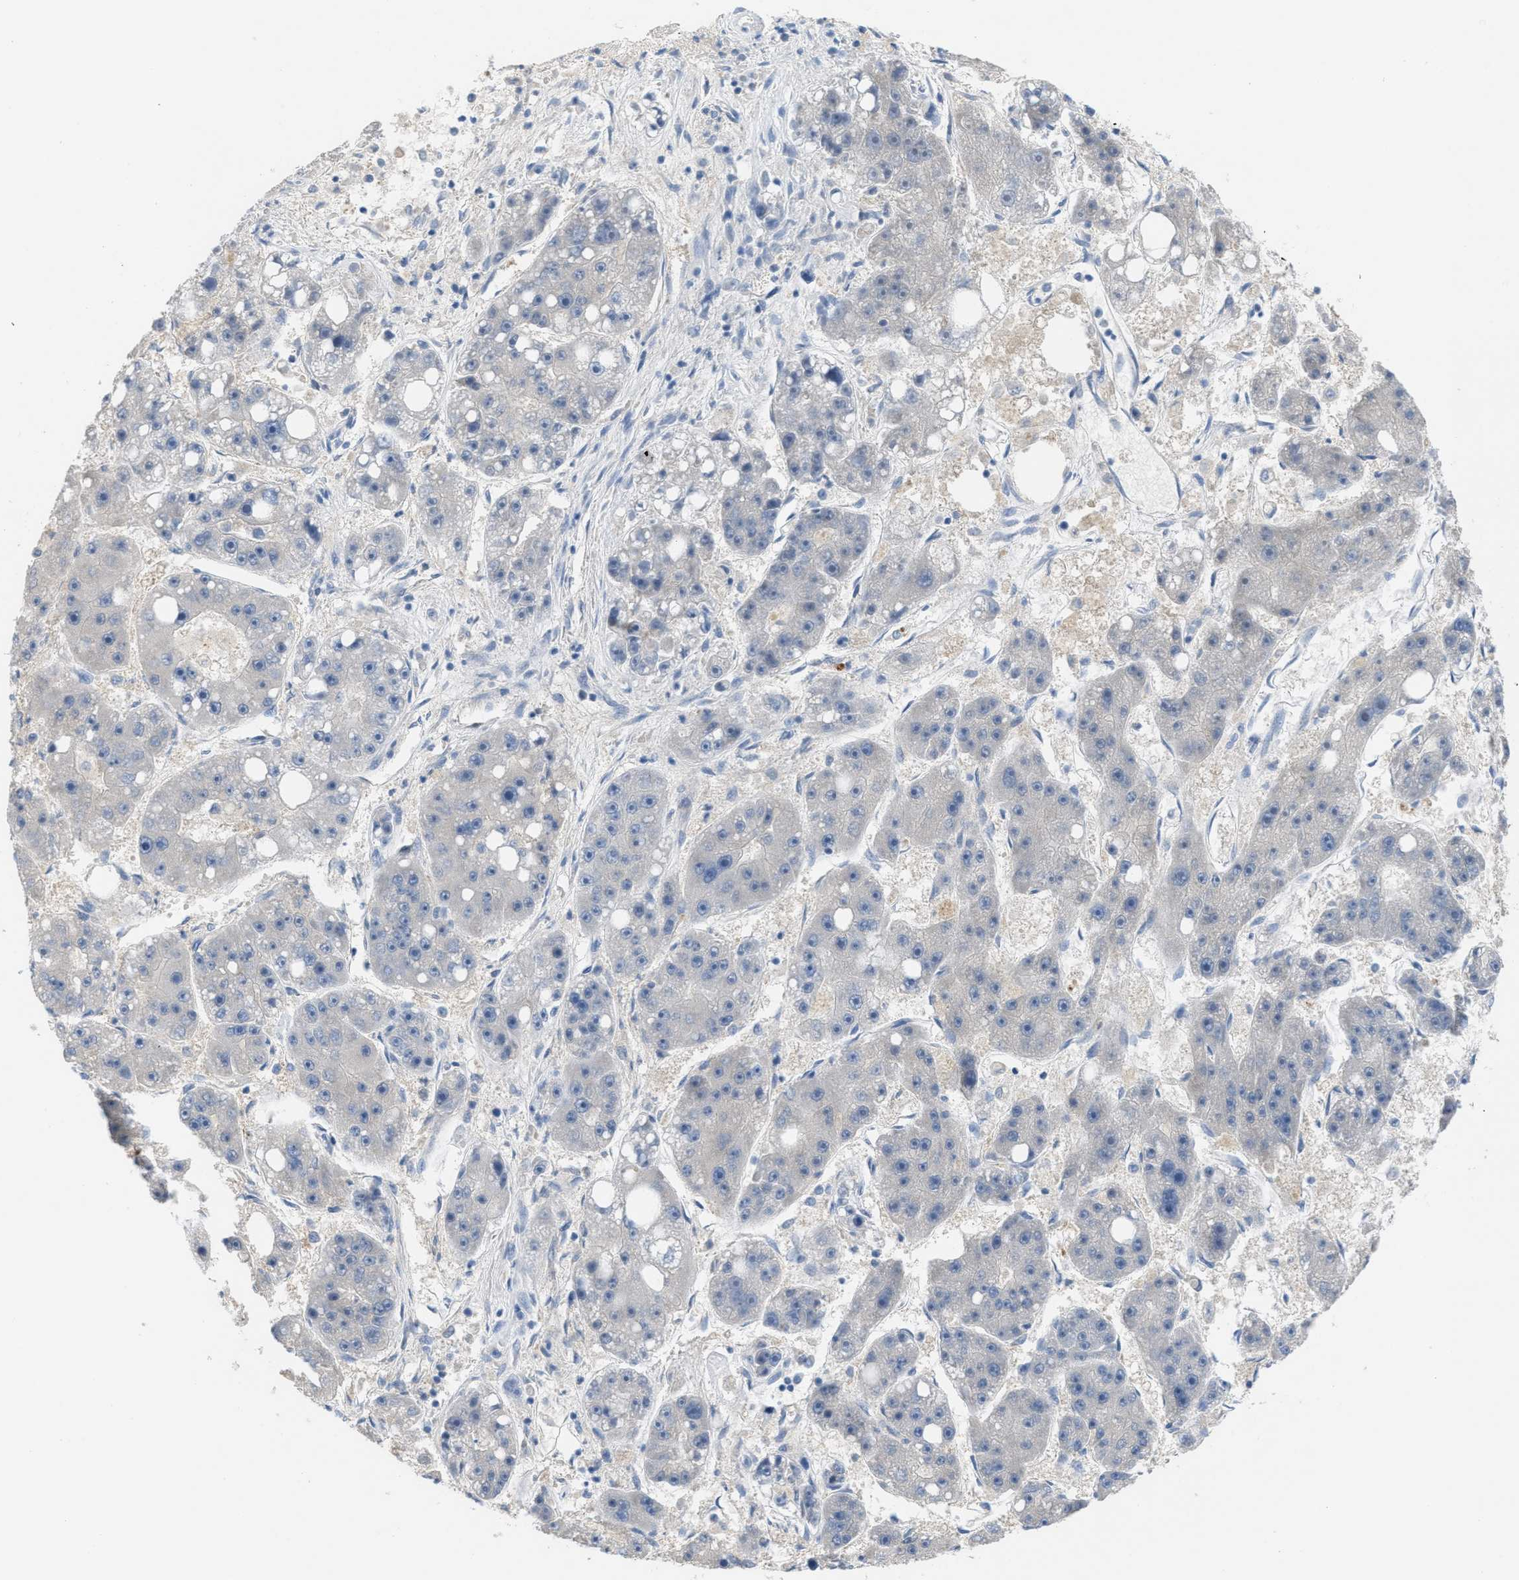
{"staining": {"intensity": "negative", "quantity": "none", "location": "none"}, "tissue": "liver cancer", "cell_type": "Tumor cells", "image_type": "cancer", "snomed": [{"axis": "morphology", "description": "Carcinoma, Hepatocellular, NOS"}, {"axis": "topography", "description": "Liver"}], "caption": "Tumor cells show no significant protein positivity in liver cancer (hepatocellular carcinoma). The staining is performed using DAB brown chromogen with nuclei counter-stained in using hematoxylin.", "gene": "UBA5", "patient": {"sex": "female", "age": 61}}